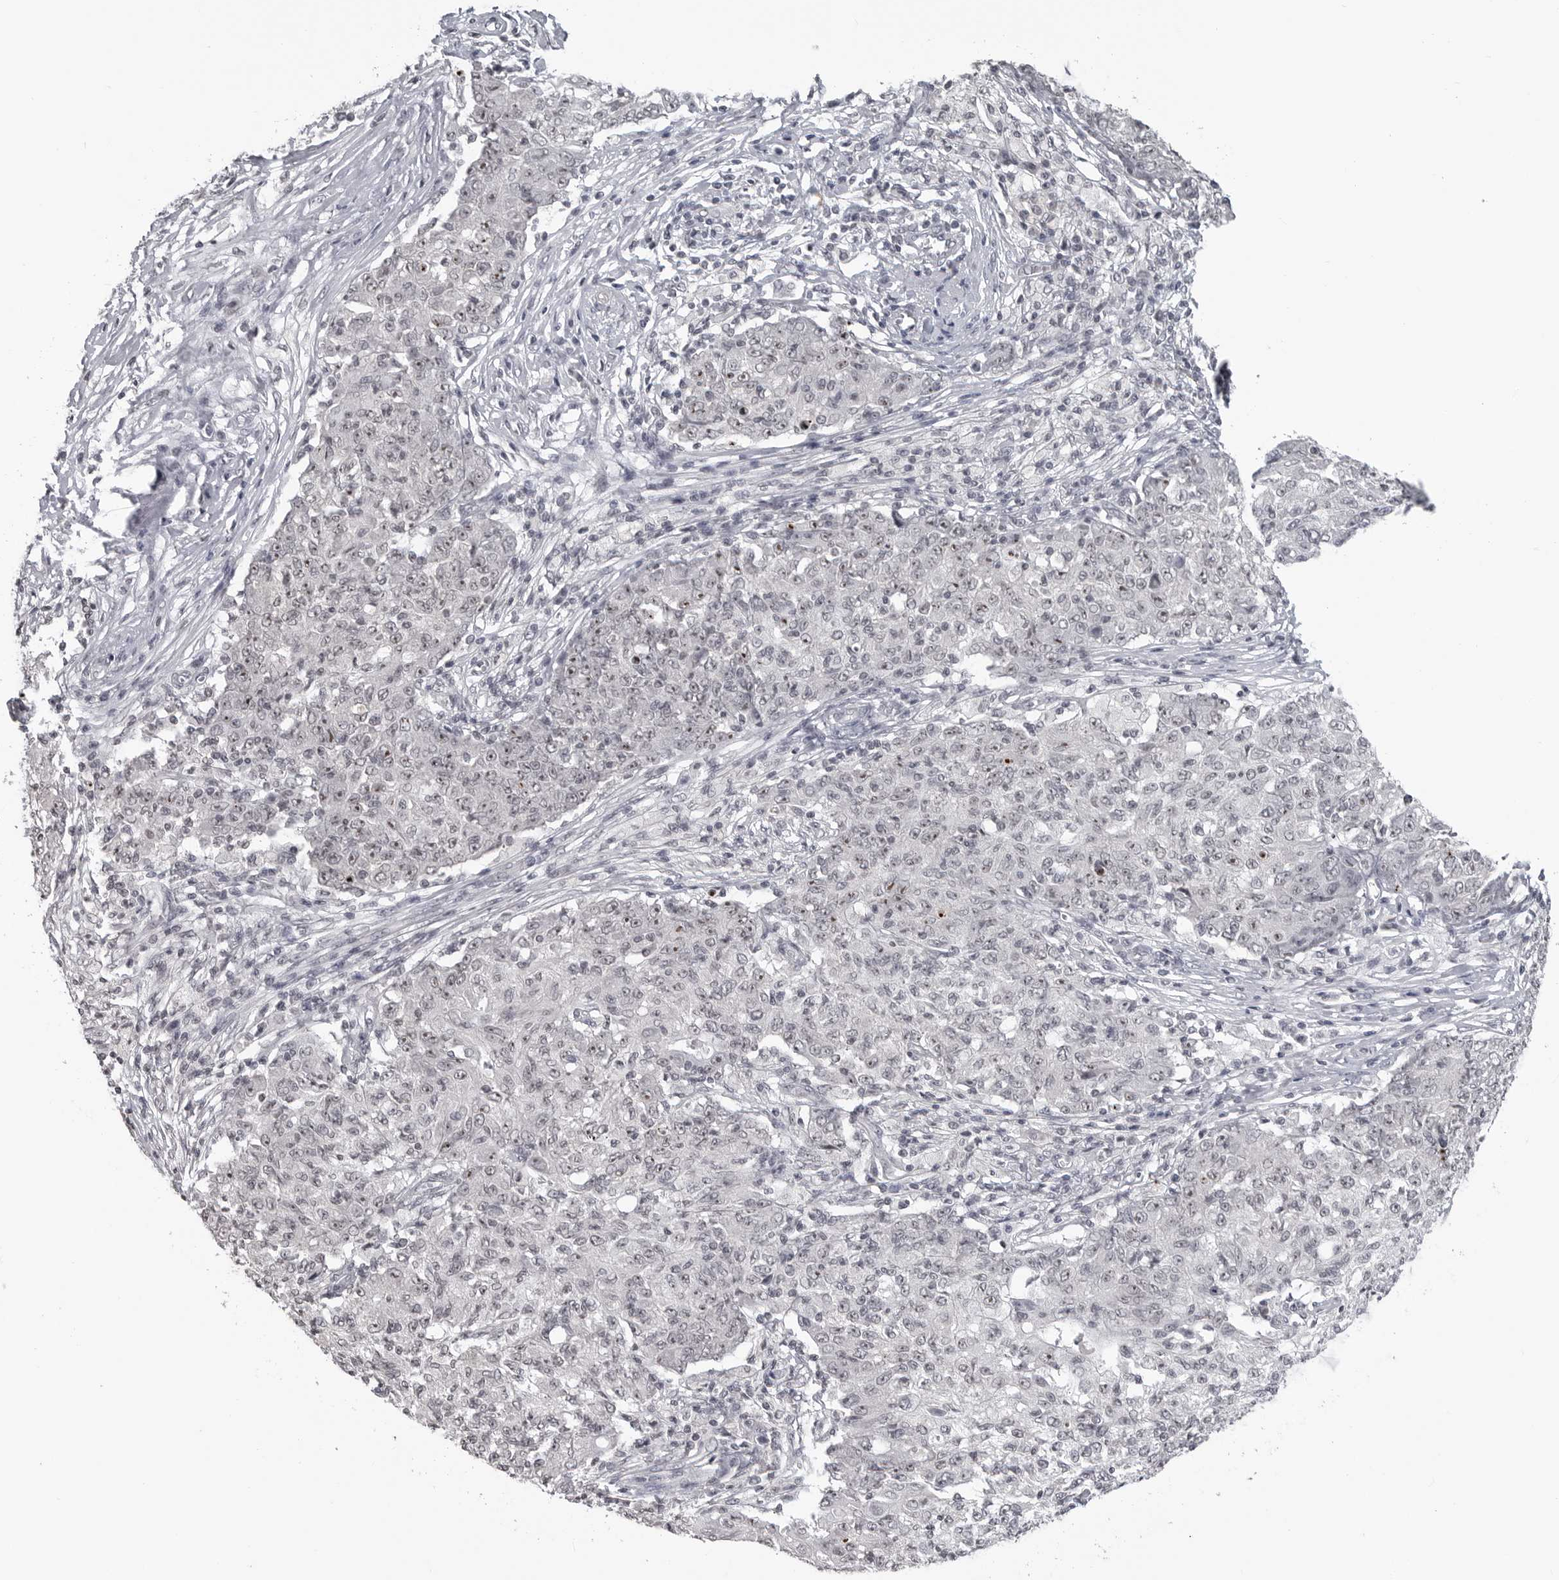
{"staining": {"intensity": "moderate", "quantity": "25%-75%", "location": "nuclear"}, "tissue": "ovarian cancer", "cell_type": "Tumor cells", "image_type": "cancer", "snomed": [{"axis": "morphology", "description": "Carcinoma, endometroid"}, {"axis": "topography", "description": "Ovary"}], "caption": "Ovarian cancer (endometroid carcinoma) stained with a protein marker demonstrates moderate staining in tumor cells.", "gene": "DDX54", "patient": {"sex": "female", "age": 42}}